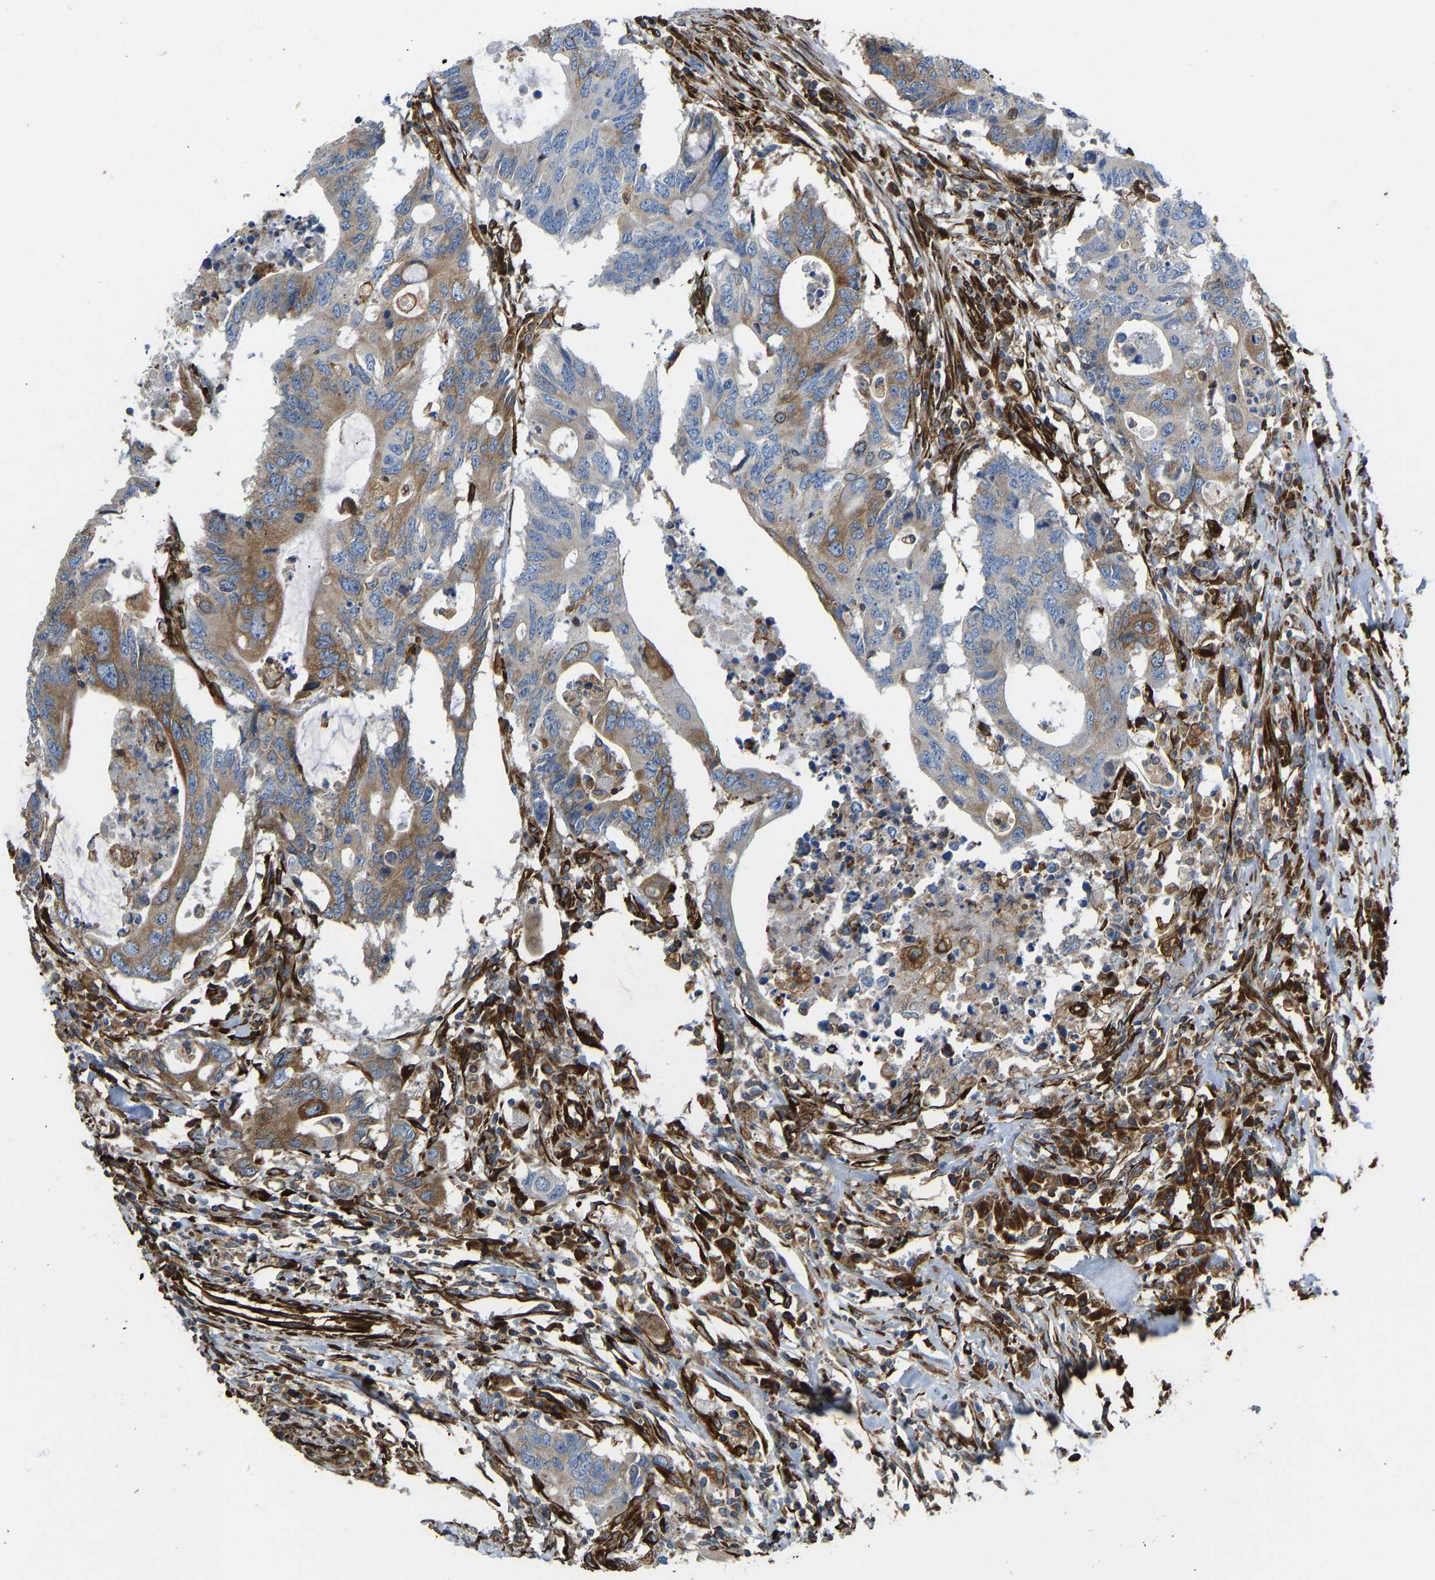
{"staining": {"intensity": "moderate", "quantity": ">75%", "location": "cytoplasmic/membranous"}, "tissue": "colorectal cancer", "cell_type": "Tumor cells", "image_type": "cancer", "snomed": [{"axis": "morphology", "description": "Adenocarcinoma, NOS"}, {"axis": "topography", "description": "Colon"}], "caption": "Brown immunohistochemical staining in human colorectal adenocarcinoma reveals moderate cytoplasmic/membranous positivity in about >75% of tumor cells. The staining is performed using DAB (3,3'-diaminobenzidine) brown chromogen to label protein expression. The nuclei are counter-stained blue using hematoxylin.", "gene": "BEX3", "patient": {"sex": "male", "age": 71}}